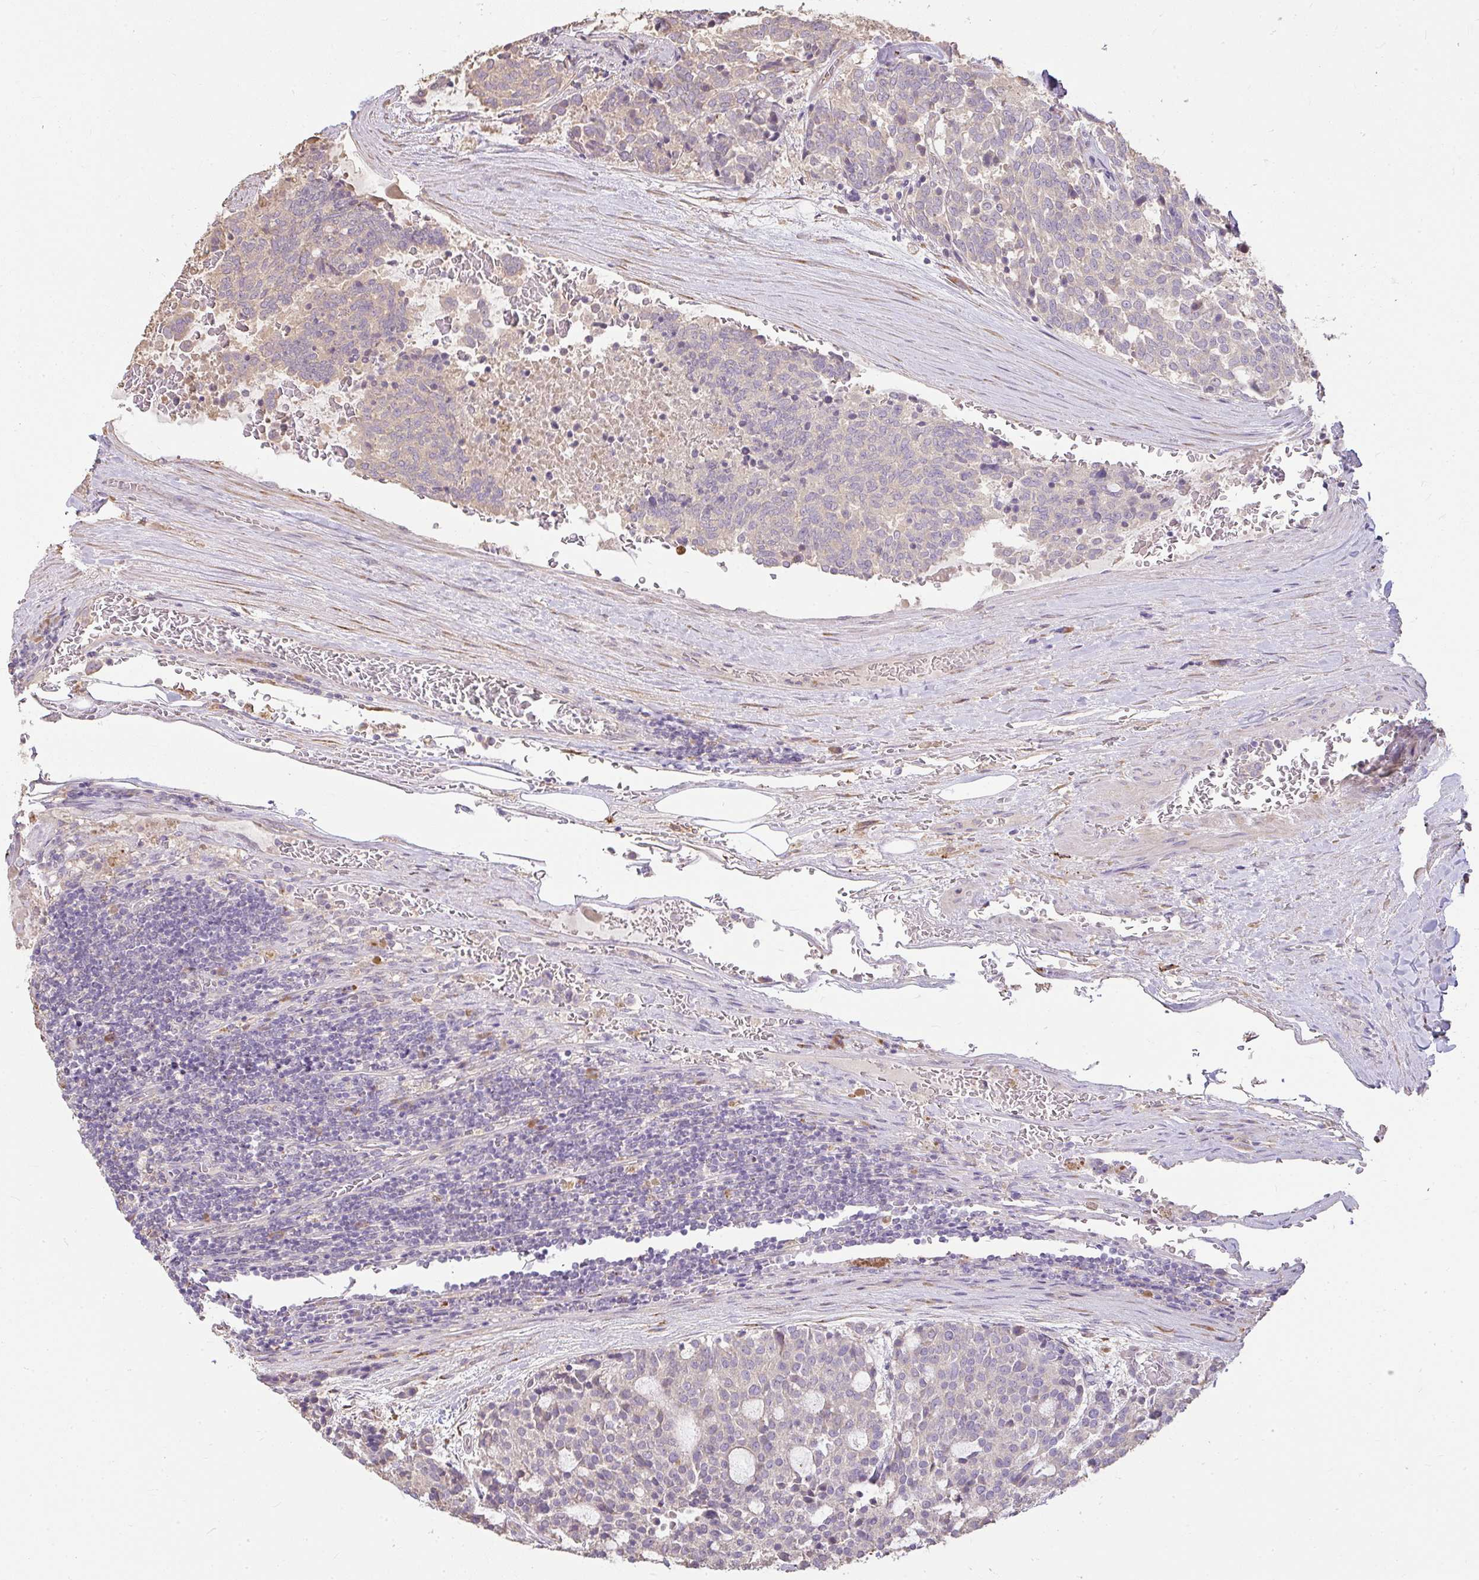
{"staining": {"intensity": "weak", "quantity": "<25%", "location": "cytoplasmic/membranous"}, "tissue": "carcinoid", "cell_type": "Tumor cells", "image_type": "cancer", "snomed": [{"axis": "morphology", "description": "Carcinoid, malignant, NOS"}, {"axis": "topography", "description": "Pancreas"}], "caption": "Human carcinoid stained for a protein using immunohistochemistry (IHC) reveals no expression in tumor cells.", "gene": "BRINP3", "patient": {"sex": "female", "age": 54}}